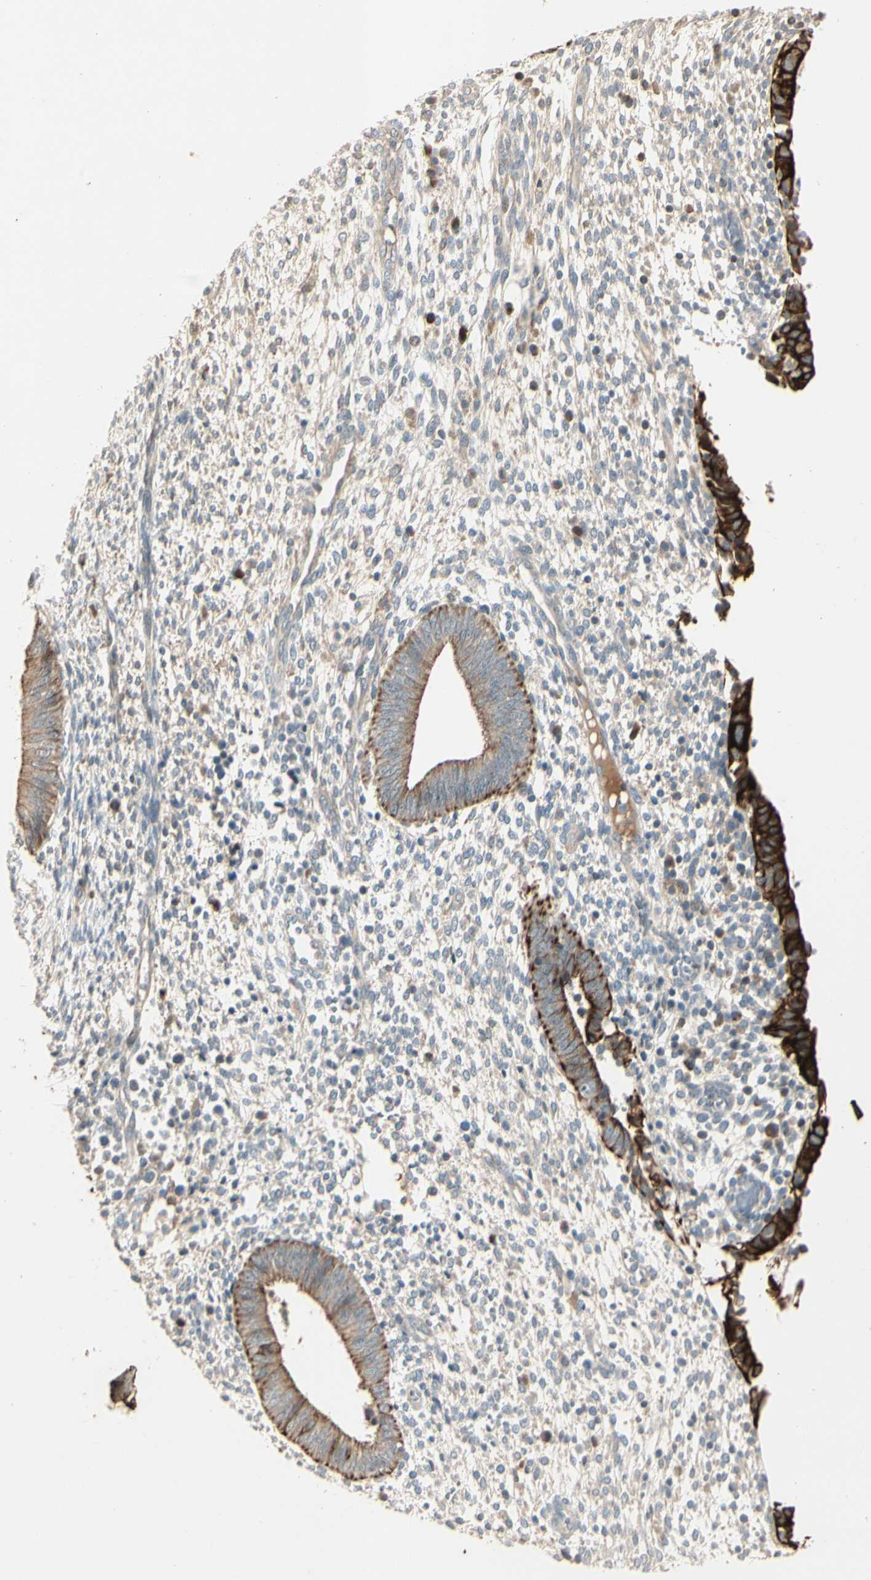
{"staining": {"intensity": "weak", "quantity": "<25%", "location": "cytoplasmic/membranous"}, "tissue": "endometrium", "cell_type": "Cells in endometrial stroma", "image_type": "normal", "snomed": [{"axis": "morphology", "description": "Normal tissue, NOS"}, {"axis": "topography", "description": "Endometrium"}], "caption": "Cells in endometrial stroma show no significant positivity in unremarkable endometrium.", "gene": "SKIL", "patient": {"sex": "female", "age": 35}}